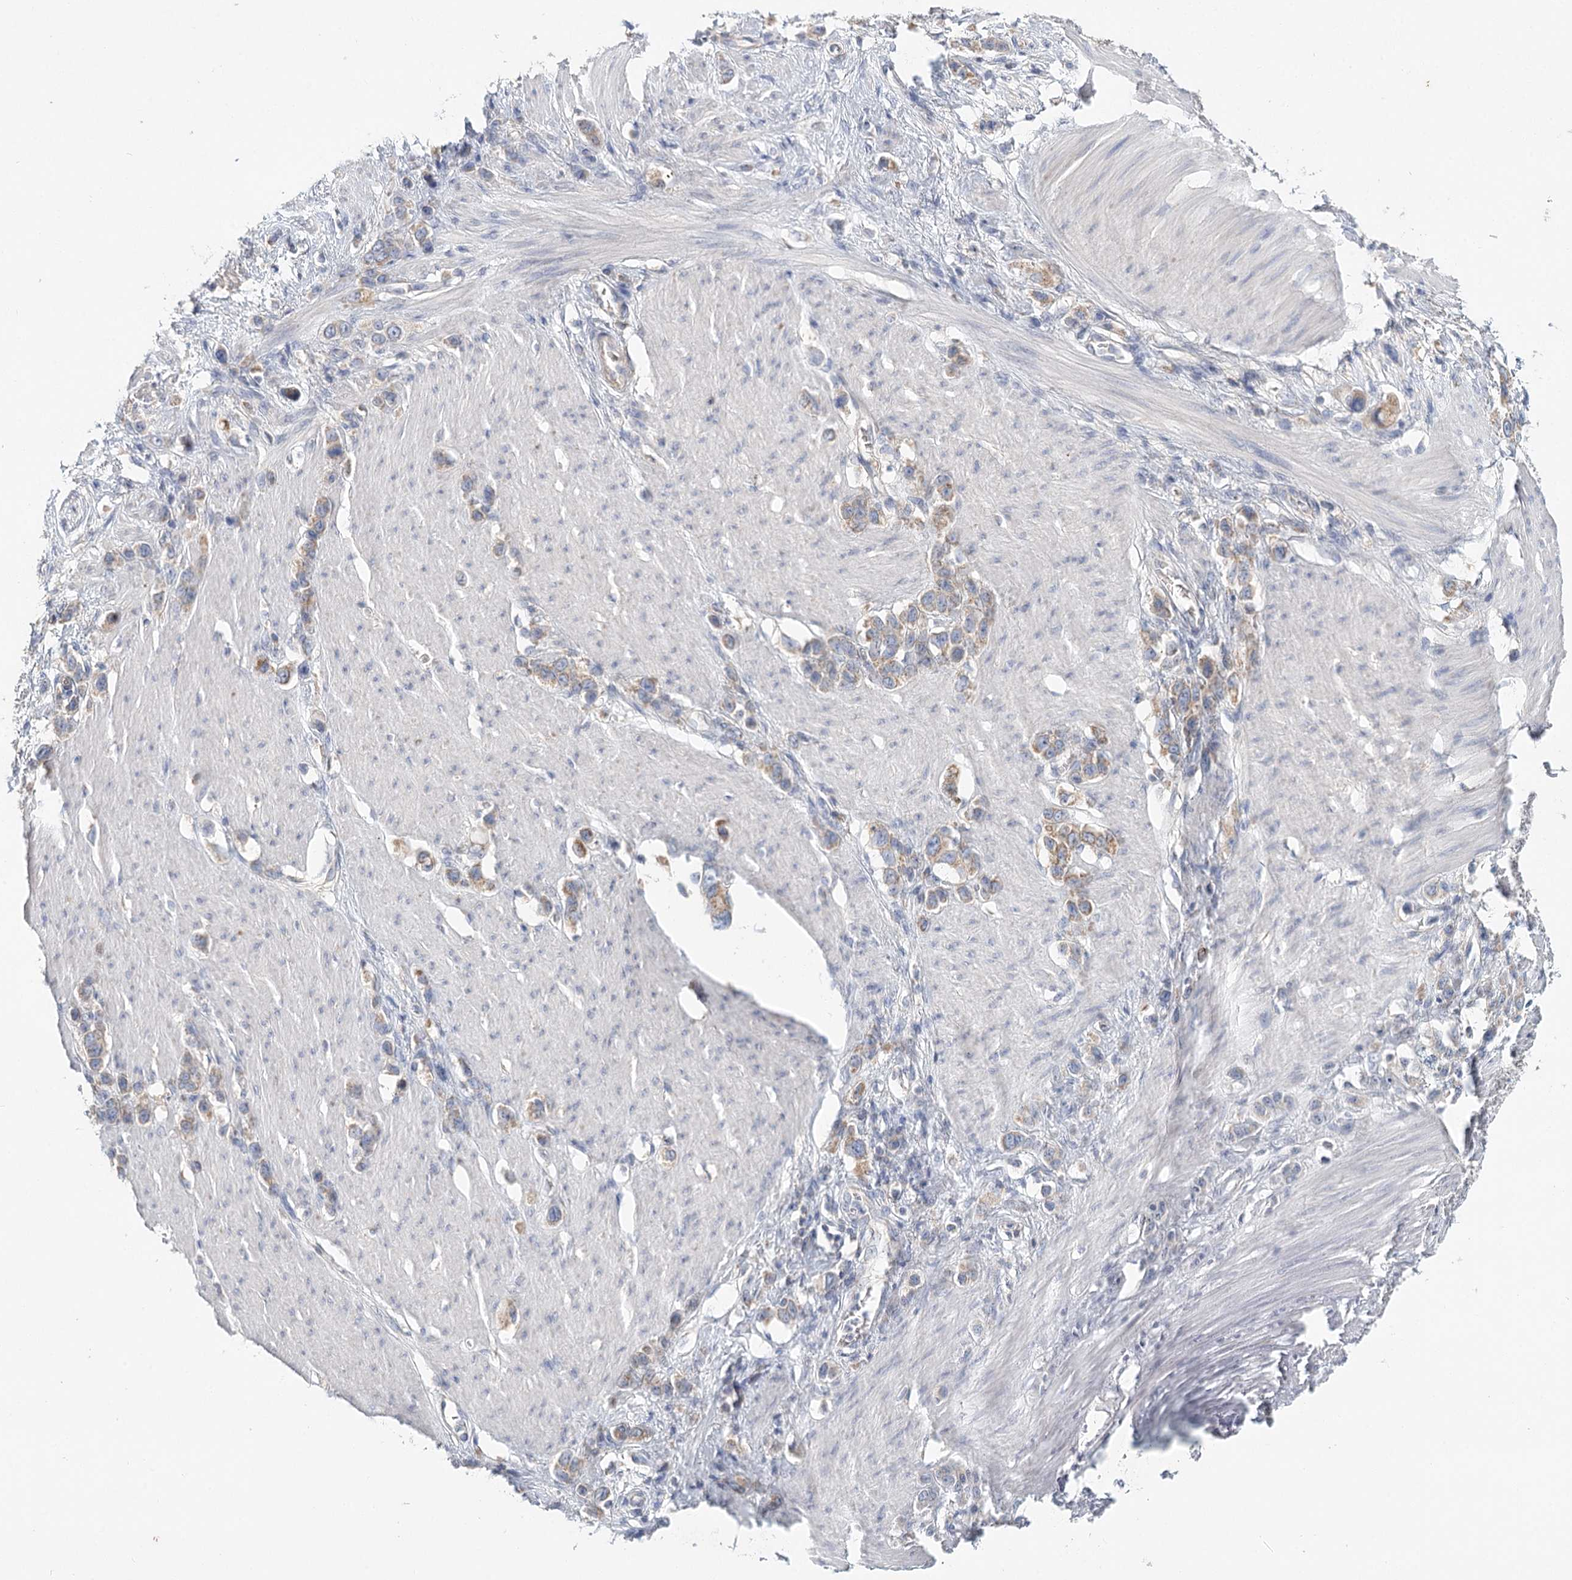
{"staining": {"intensity": "weak", "quantity": "25%-75%", "location": "cytoplasmic/membranous"}, "tissue": "stomach cancer", "cell_type": "Tumor cells", "image_type": "cancer", "snomed": [{"axis": "morphology", "description": "Adenocarcinoma, NOS"}, {"axis": "morphology", "description": "Adenocarcinoma, High grade"}, {"axis": "topography", "description": "Stomach, upper"}, {"axis": "topography", "description": "Stomach, lower"}], "caption": "A low amount of weak cytoplasmic/membranous expression is present in approximately 25%-75% of tumor cells in stomach cancer (adenocarcinoma) tissue.", "gene": "ARHGAP44", "patient": {"sex": "female", "age": 65}}